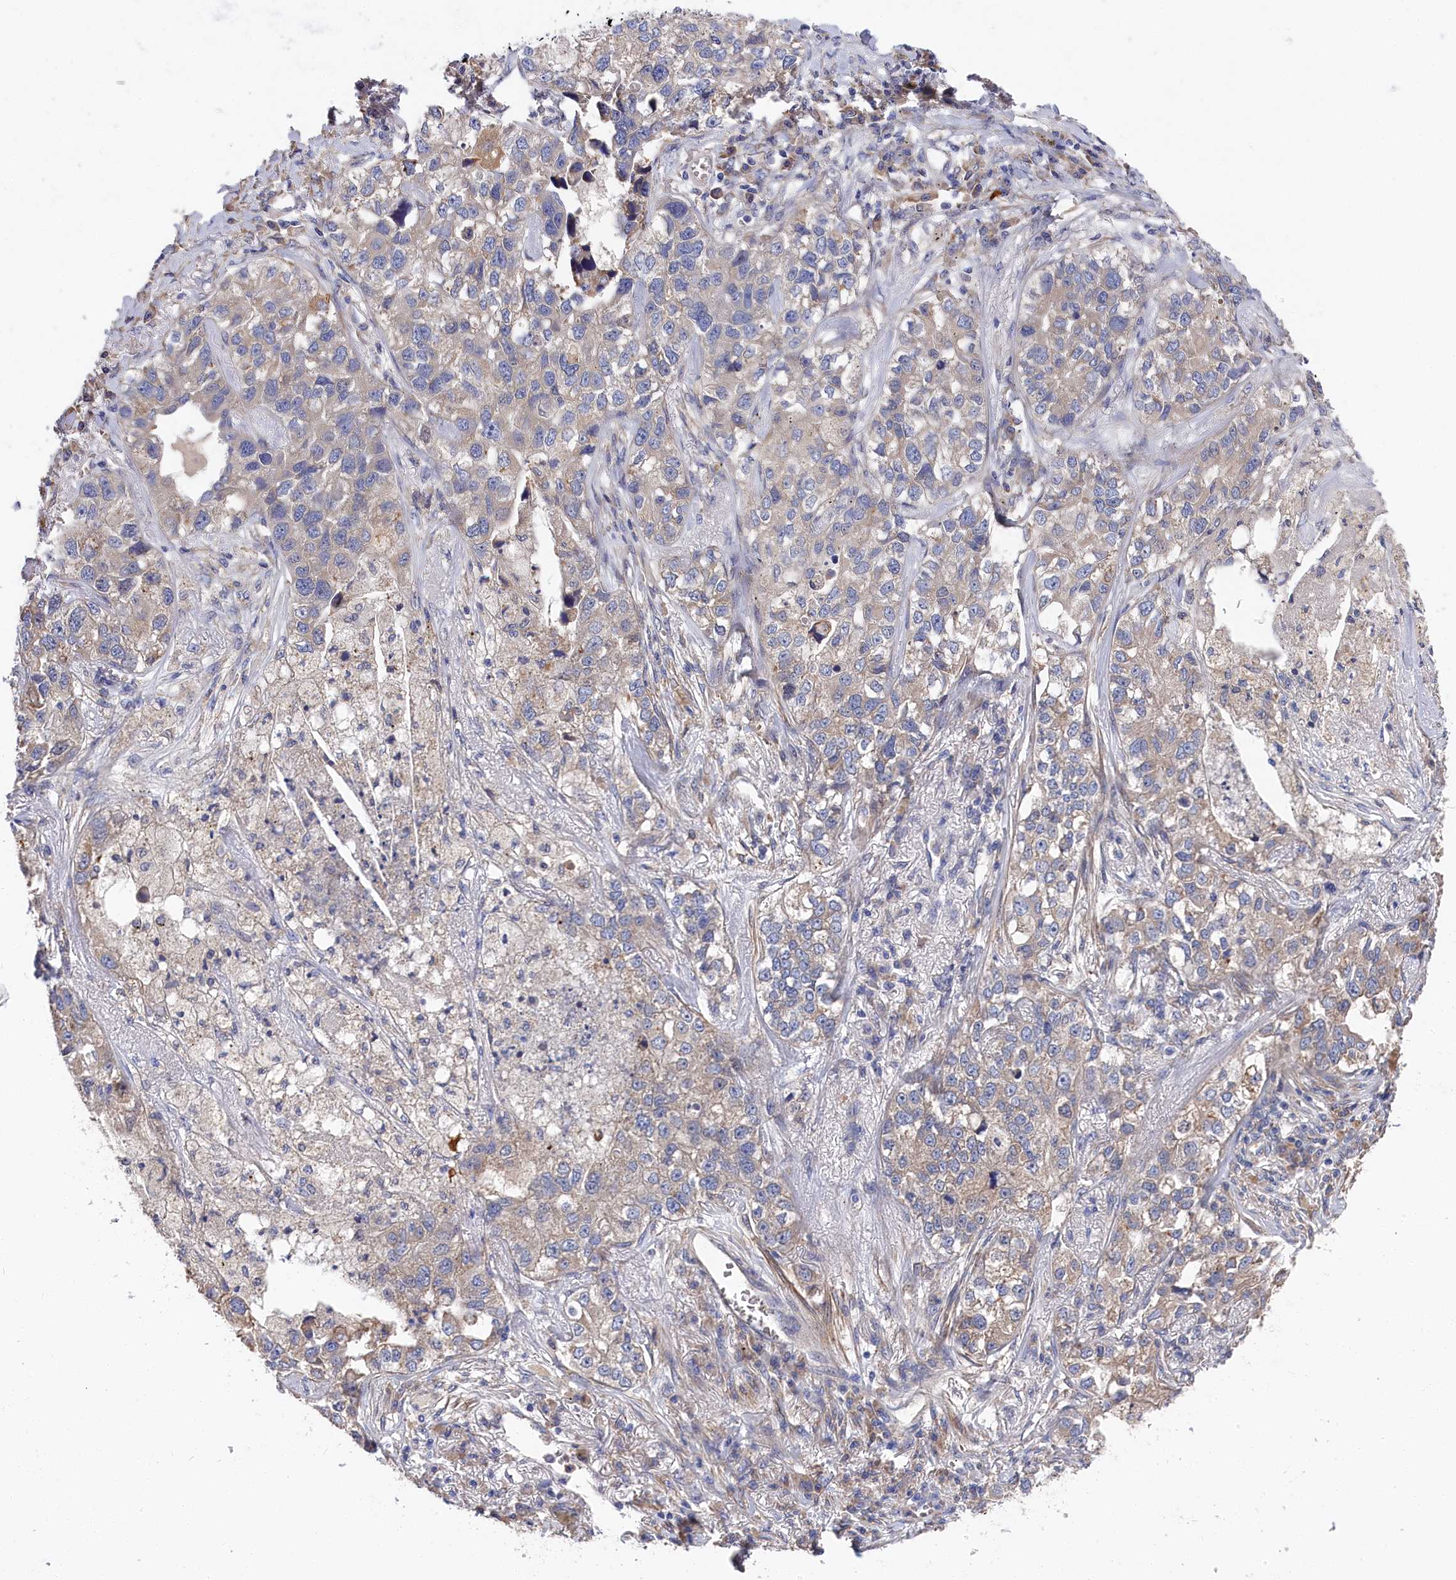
{"staining": {"intensity": "negative", "quantity": "none", "location": "none"}, "tissue": "lung cancer", "cell_type": "Tumor cells", "image_type": "cancer", "snomed": [{"axis": "morphology", "description": "Adenocarcinoma, NOS"}, {"axis": "topography", "description": "Lung"}], "caption": "High magnification brightfield microscopy of adenocarcinoma (lung) stained with DAB (brown) and counterstained with hematoxylin (blue): tumor cells show no significant staining.", "gene": "CYB5D2", "patient": {"sex": "male", "age": 49}}